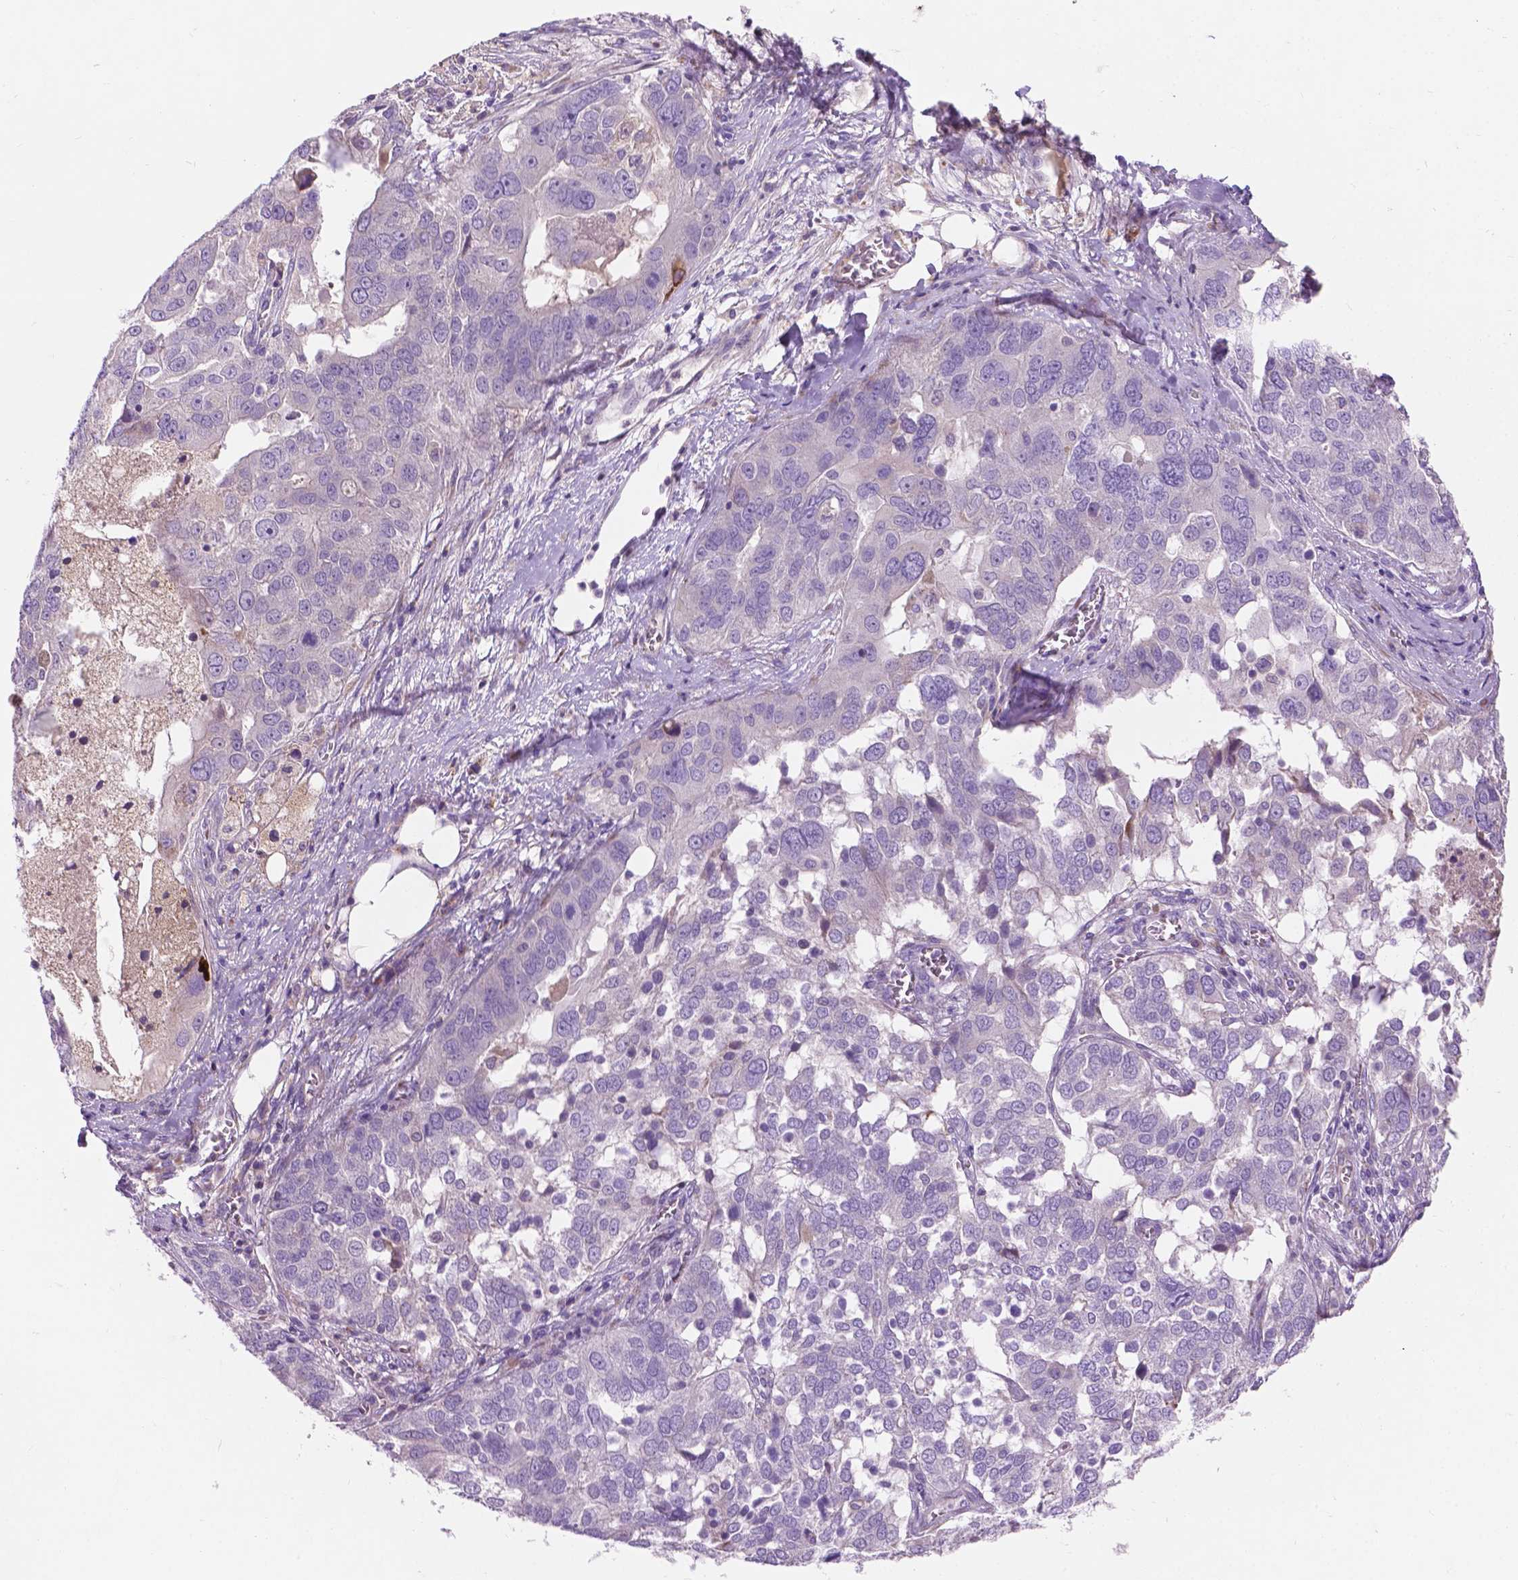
{"staining": {"intensity": "negative", "quantity": "none", "location": "none"}, "tissue": "ovarian cancer", "cell_type": "Tumor cells", "image_type": "cancer", "snomed": [{"axis": "morphology", "description": "Carcinoma, endometroid"}, {"axis": "topography", "description": "Soft tissue"}, {"axis": "topography", "description": "Ovary"}], "caption": "Immunohistochemistry image of neoplastic tissue: endometroid carcinoma (ovarian) stained with DAB reveals no significant protein expression in tumor cells.", "gene": "NOXO1", "patient": {"sex": "female", "age": 52}}